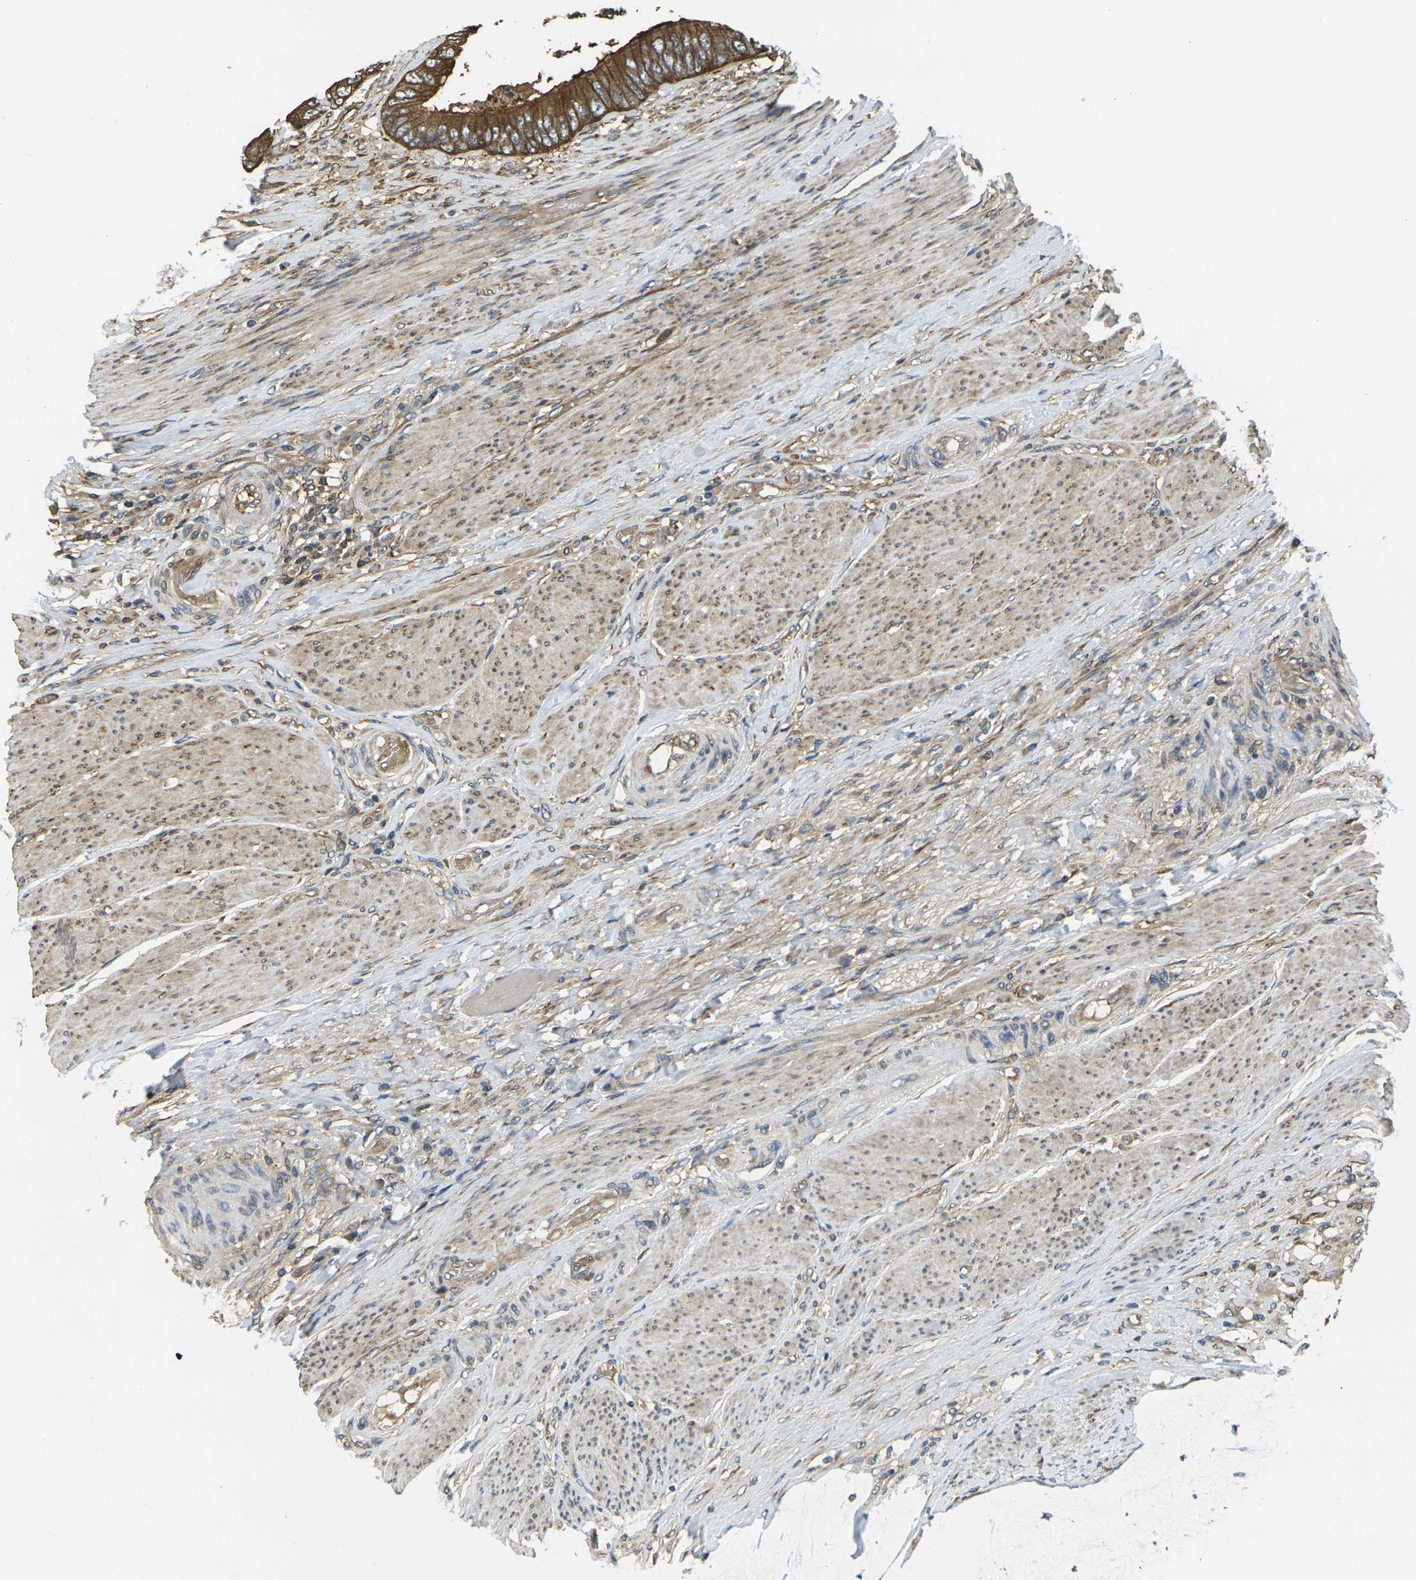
{"staining": {"intensity": "strong", "quantity": ">75%", "location": "cytoplasmic/membranous"}, "tissue": "colorectal cancer", "cell_type": "Tumor cells", "image_type": "cancer", "snomed": [{"axis": "morphology", "description": "Adenocarcinoma, NOS"}, {"axis": "topography", "description": "Rectum"}], "caption": "A brown stain shows strong cytoplasmic/membranous expression of a protein in human colorectal cancer tumor cells.", "gene": "CAST", "patient": {"sex": "female", "age": 77}}